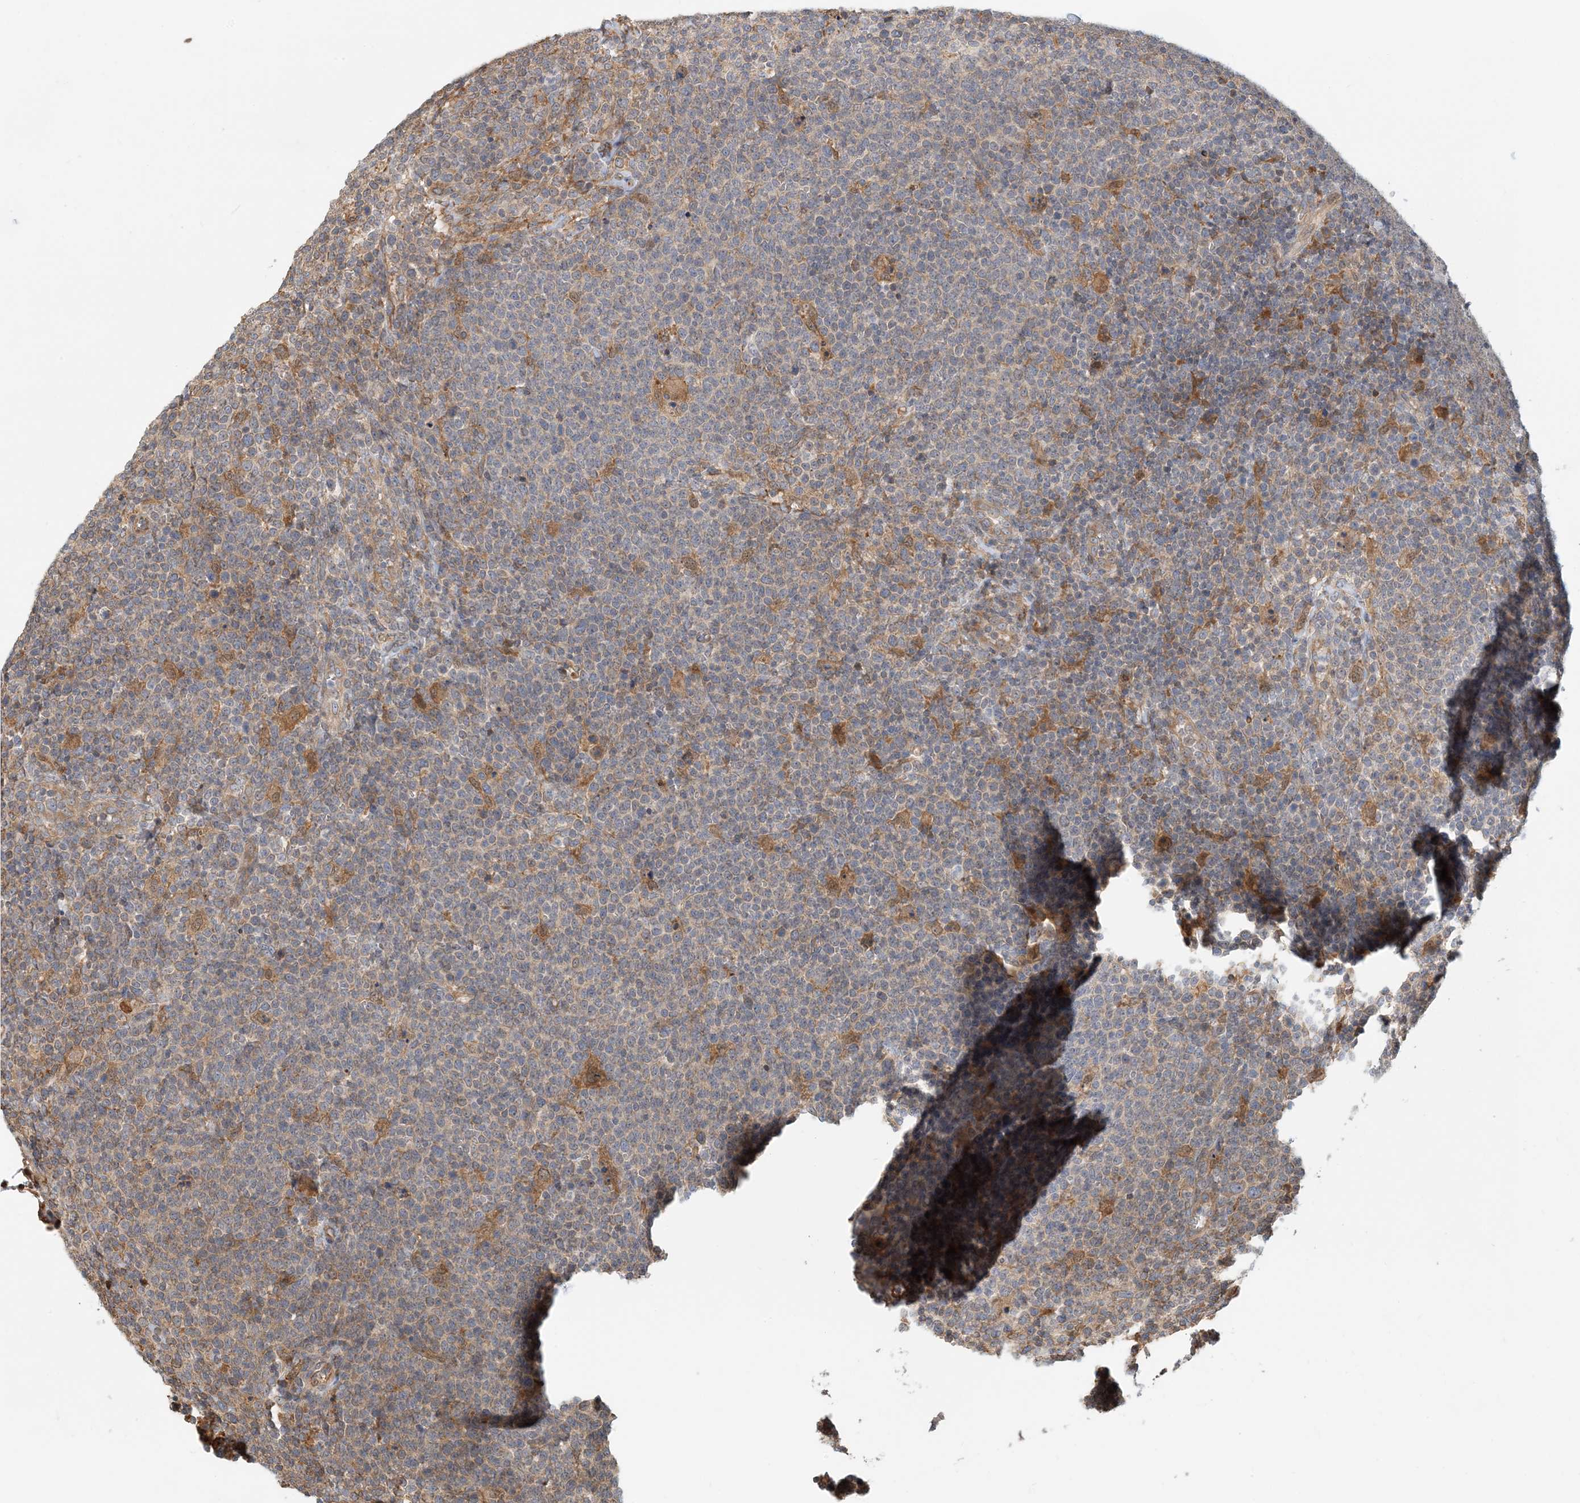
{"staining": {"intensity": "negative", "quantity": "none", "location": "none"}, "tissue": "lymphoma", "cell_type": "Tumor cells", "image_type": "cancer", "snomed": [{"axis": "morphology", "description": "Malignant lymphoma, non-Hodgkin's type, High grade"}, {"axis": "topography", "description": "Lymph node"}], "caption": "This is an IHC image of lymphoma. There is no positivity in tumor cells.", "gene": "HNMT", "patient": {"sex": "male", "age": 61}}